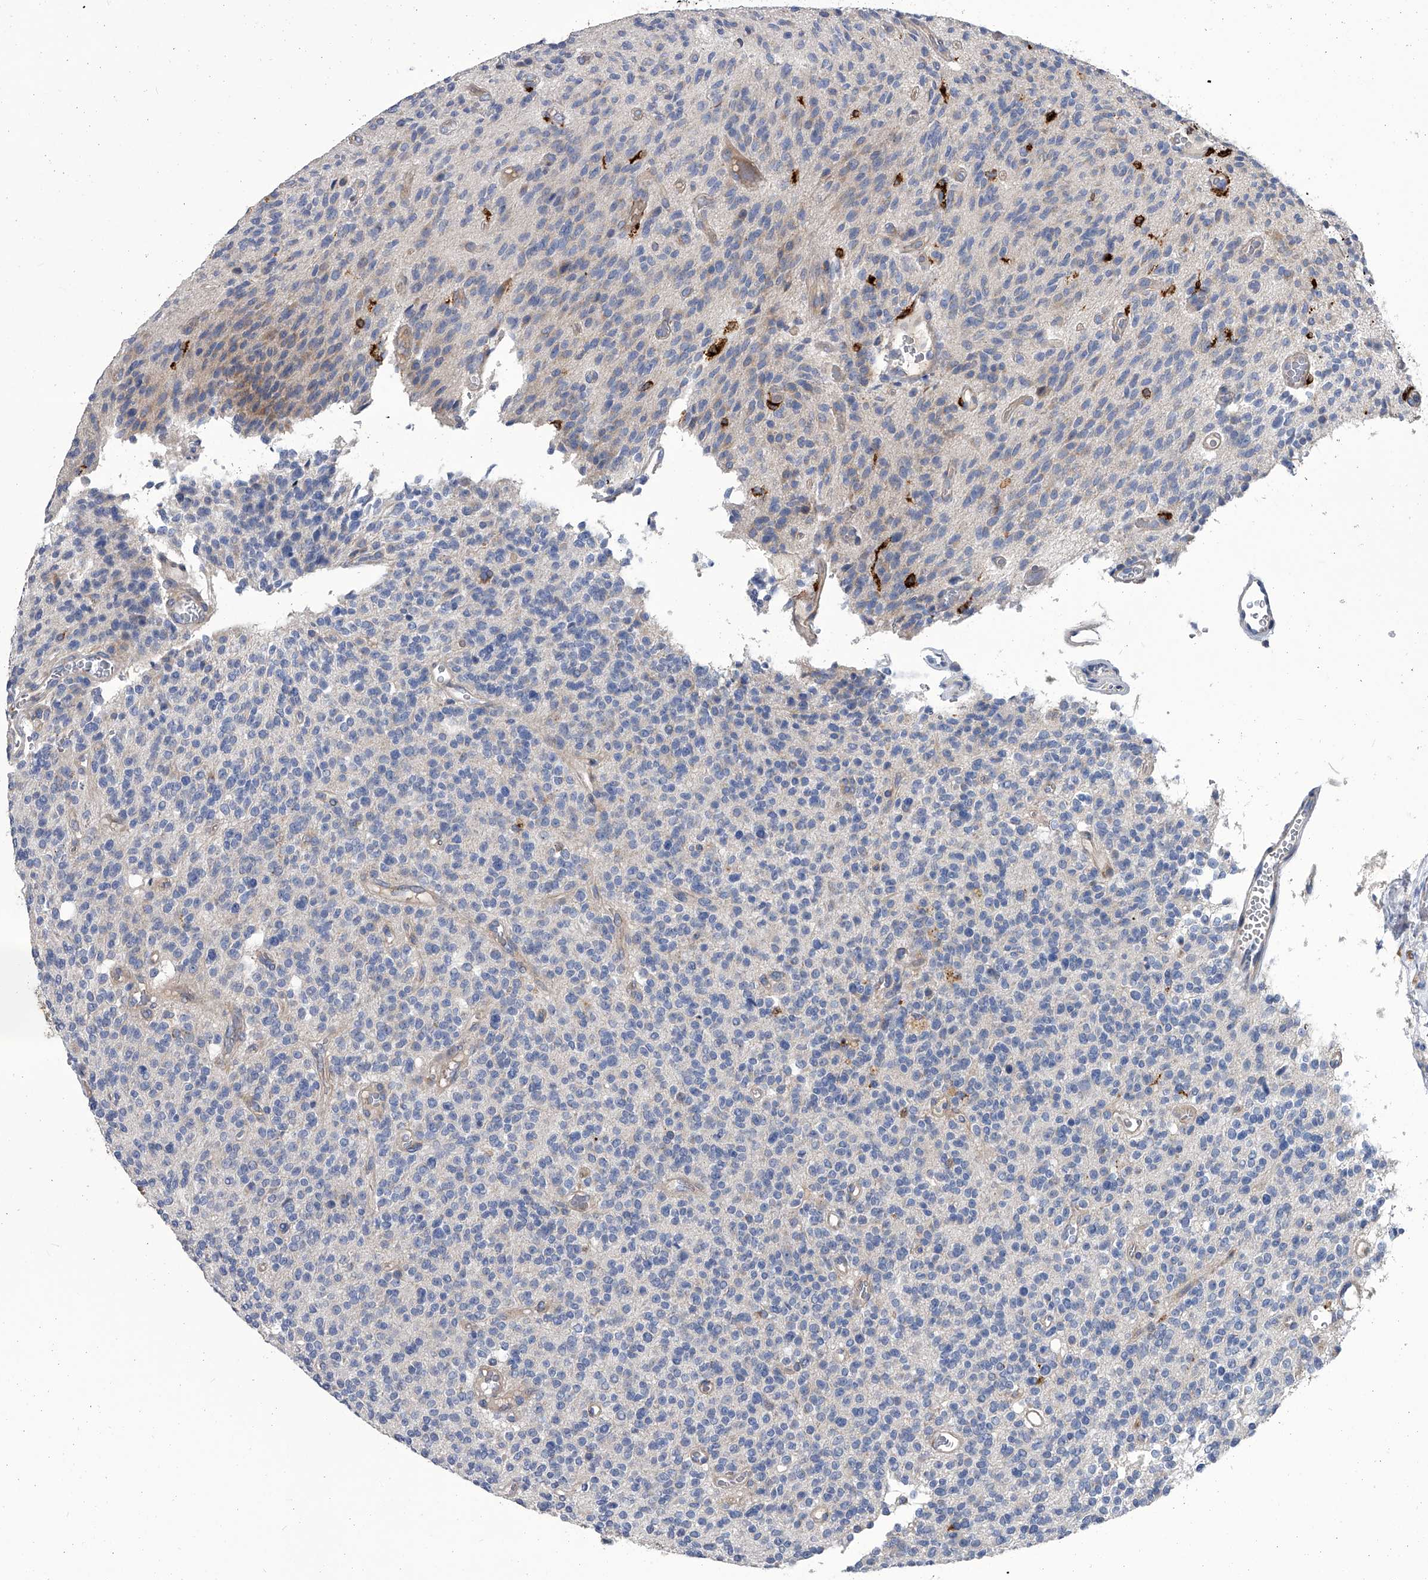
{"staining": {"intensity": "negative", "quantity": "none", "location": "none"}, "tissue": "glioma", "cell_type": "Tumor cells", "image_type": "cancer", "snomed": [{"axis": "morphology", "description": "Glioma, malignant, High grade"}, {"axis": "topography", "description": "Brain"}], "caption": "Glioma was stained to show a protein in brown. There is no significant expression in tumor cells.", "gene": "SPP1", "patient": {"sex": "male", "age": 34}}